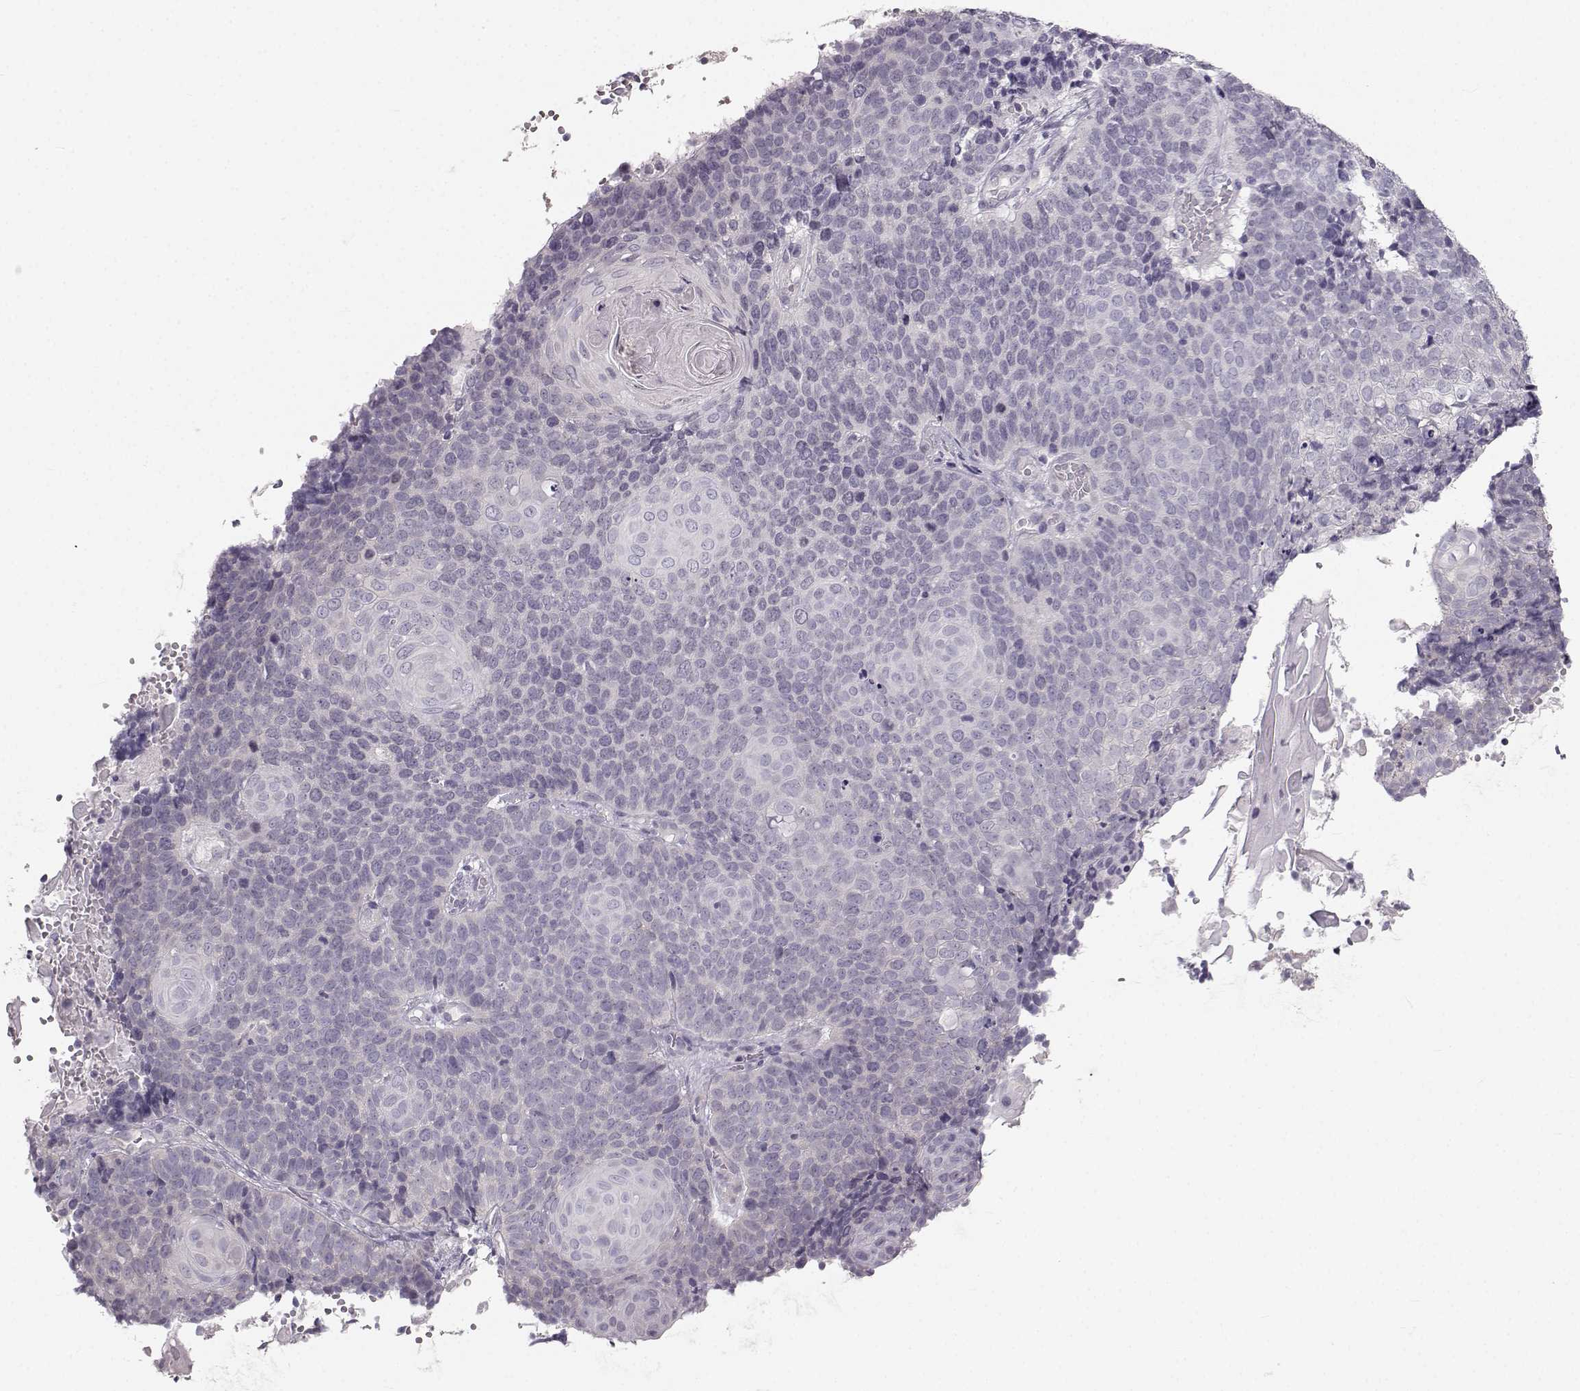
{"staining": {"intensity": "negative", "quantity": "none", "location": "none"}, "tissue": "cervical cancer", "cell_type": "Tumor cells", "image_type": "cancer", "snomed": [{"axis": "morphology", "description": "Squamous cell carcinoma, NOS"}, {"axis": "topography", "description": "Cervix"}], "caption": "This is an immunohistochemistry image of human cervical squamous cell carcinoma. There is no positivity in tumor cells.", "gene": "OIP5", "patient": {"sex": "female", "age": 39}}